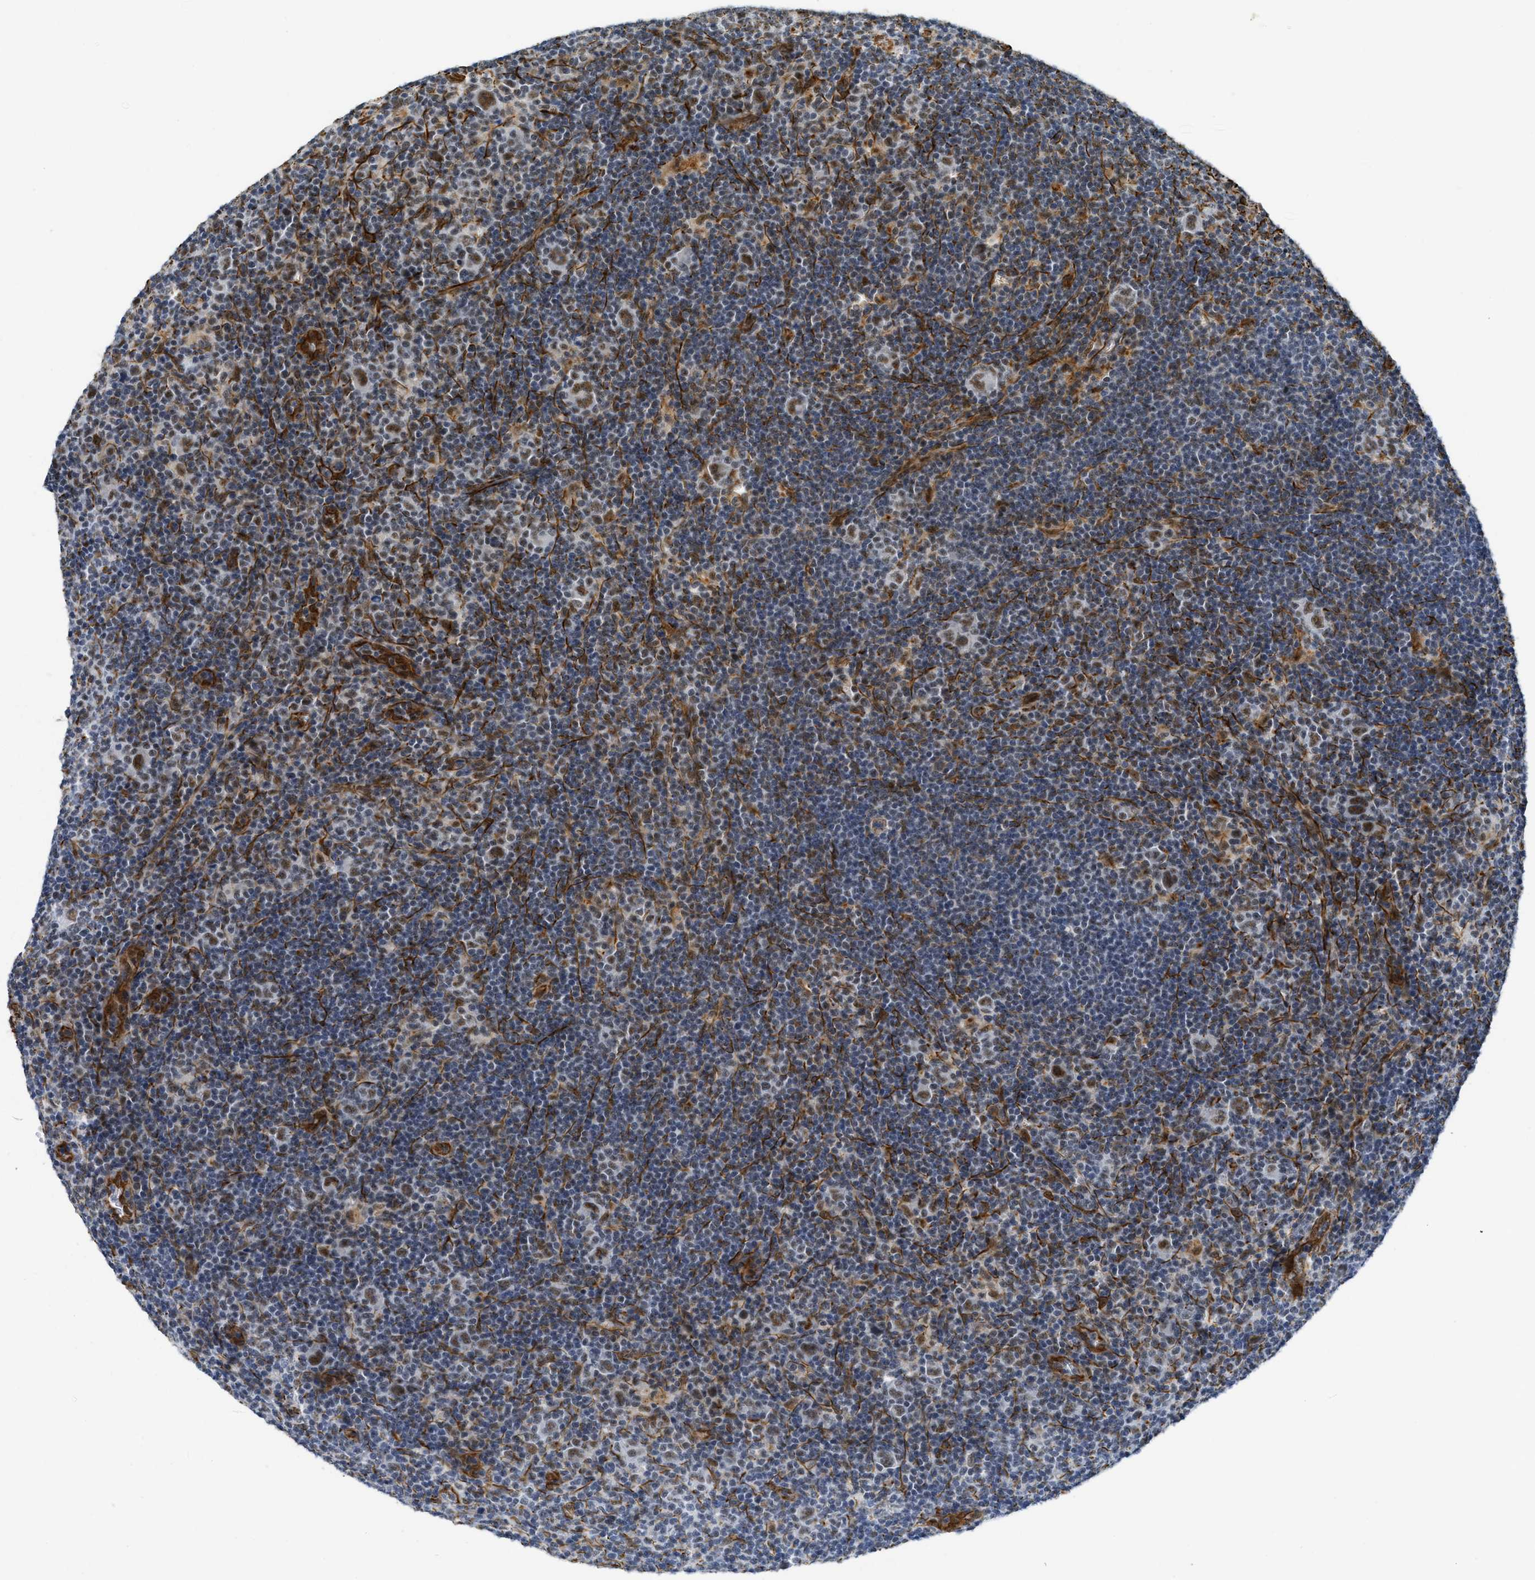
{"staining": {"intensity": "moderate", "quantity": ">75%", "location": "nuclear"}, "tissue": "lymphoma", "cell_type": "Tumor cells", "image_type": "cancer", "snomed": [{"axis": "morphology", "description": "Hodgkin's disease, NOS"}, {"axis": "topography", "description": "Lymph node"}], "caption": "A micrograph showing moderate nuclear expression in about >75% of tumor cells in lymphoma, as visualized by brown immunohistochemical staining.", "gene": "LRRC8B", "patient": {"sex": "female", "age": 57}}